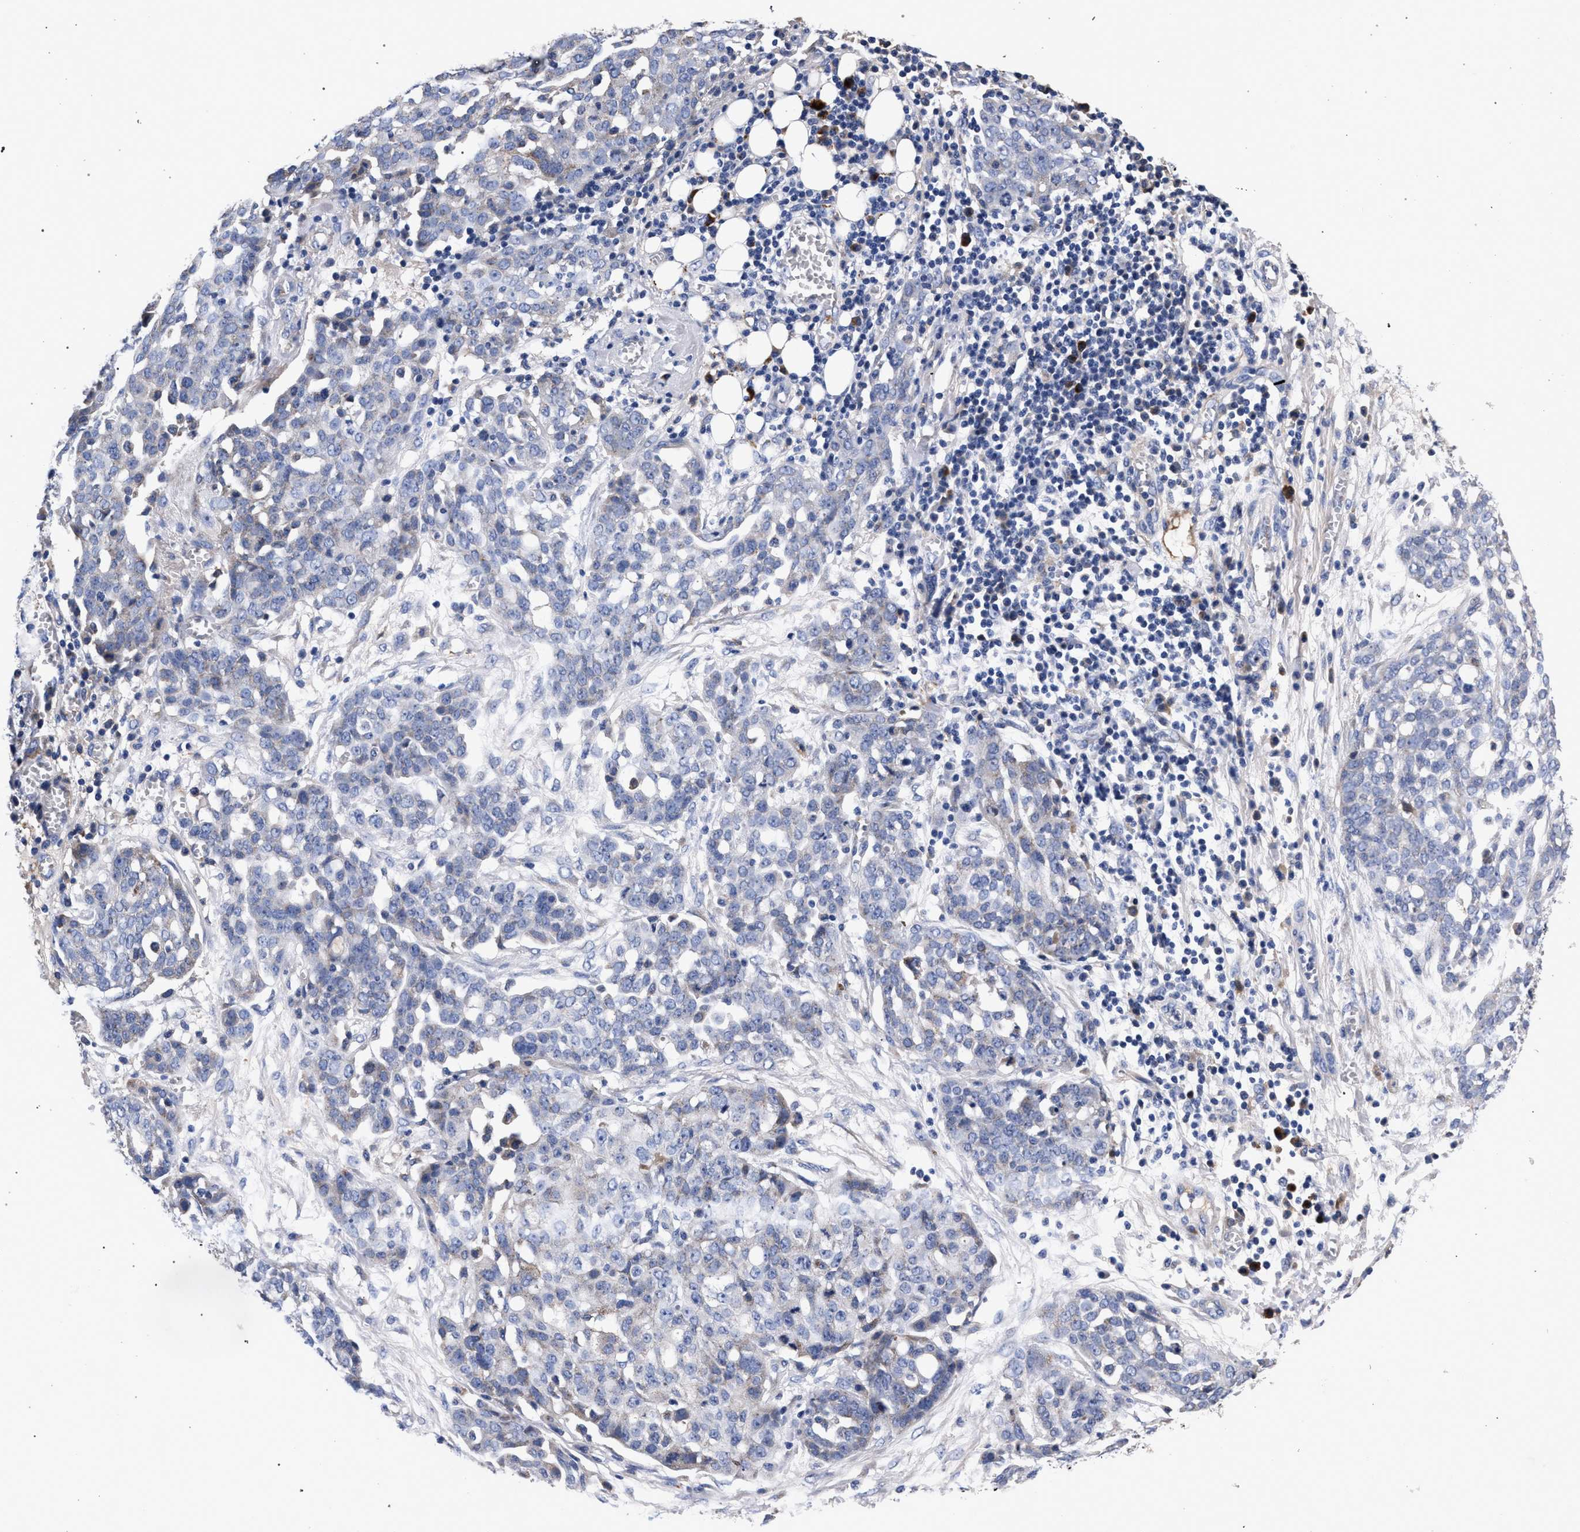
{"staining": {"intensity": "negative", "quantity": "none", "location": "none"}, "tissue": "ovarian cancer", "cell_type": "Tumor cells", "image_type": "cancer", "snomed": [{"axis": "morphology", "description": "Cystadenocarcinoma, serous, NOS"}, {"axis": "topography", "description": "Soft tissue"}, {"axis": "topography", "description": "Ovary"}], "caption": "This is an immunohistochemistry micrograph of human ovarian serous cystadenocarcinoma. There is no expression in tumor cells.", "gene": "ACOX1", "patient": {"sex": "female", "age": 57}}